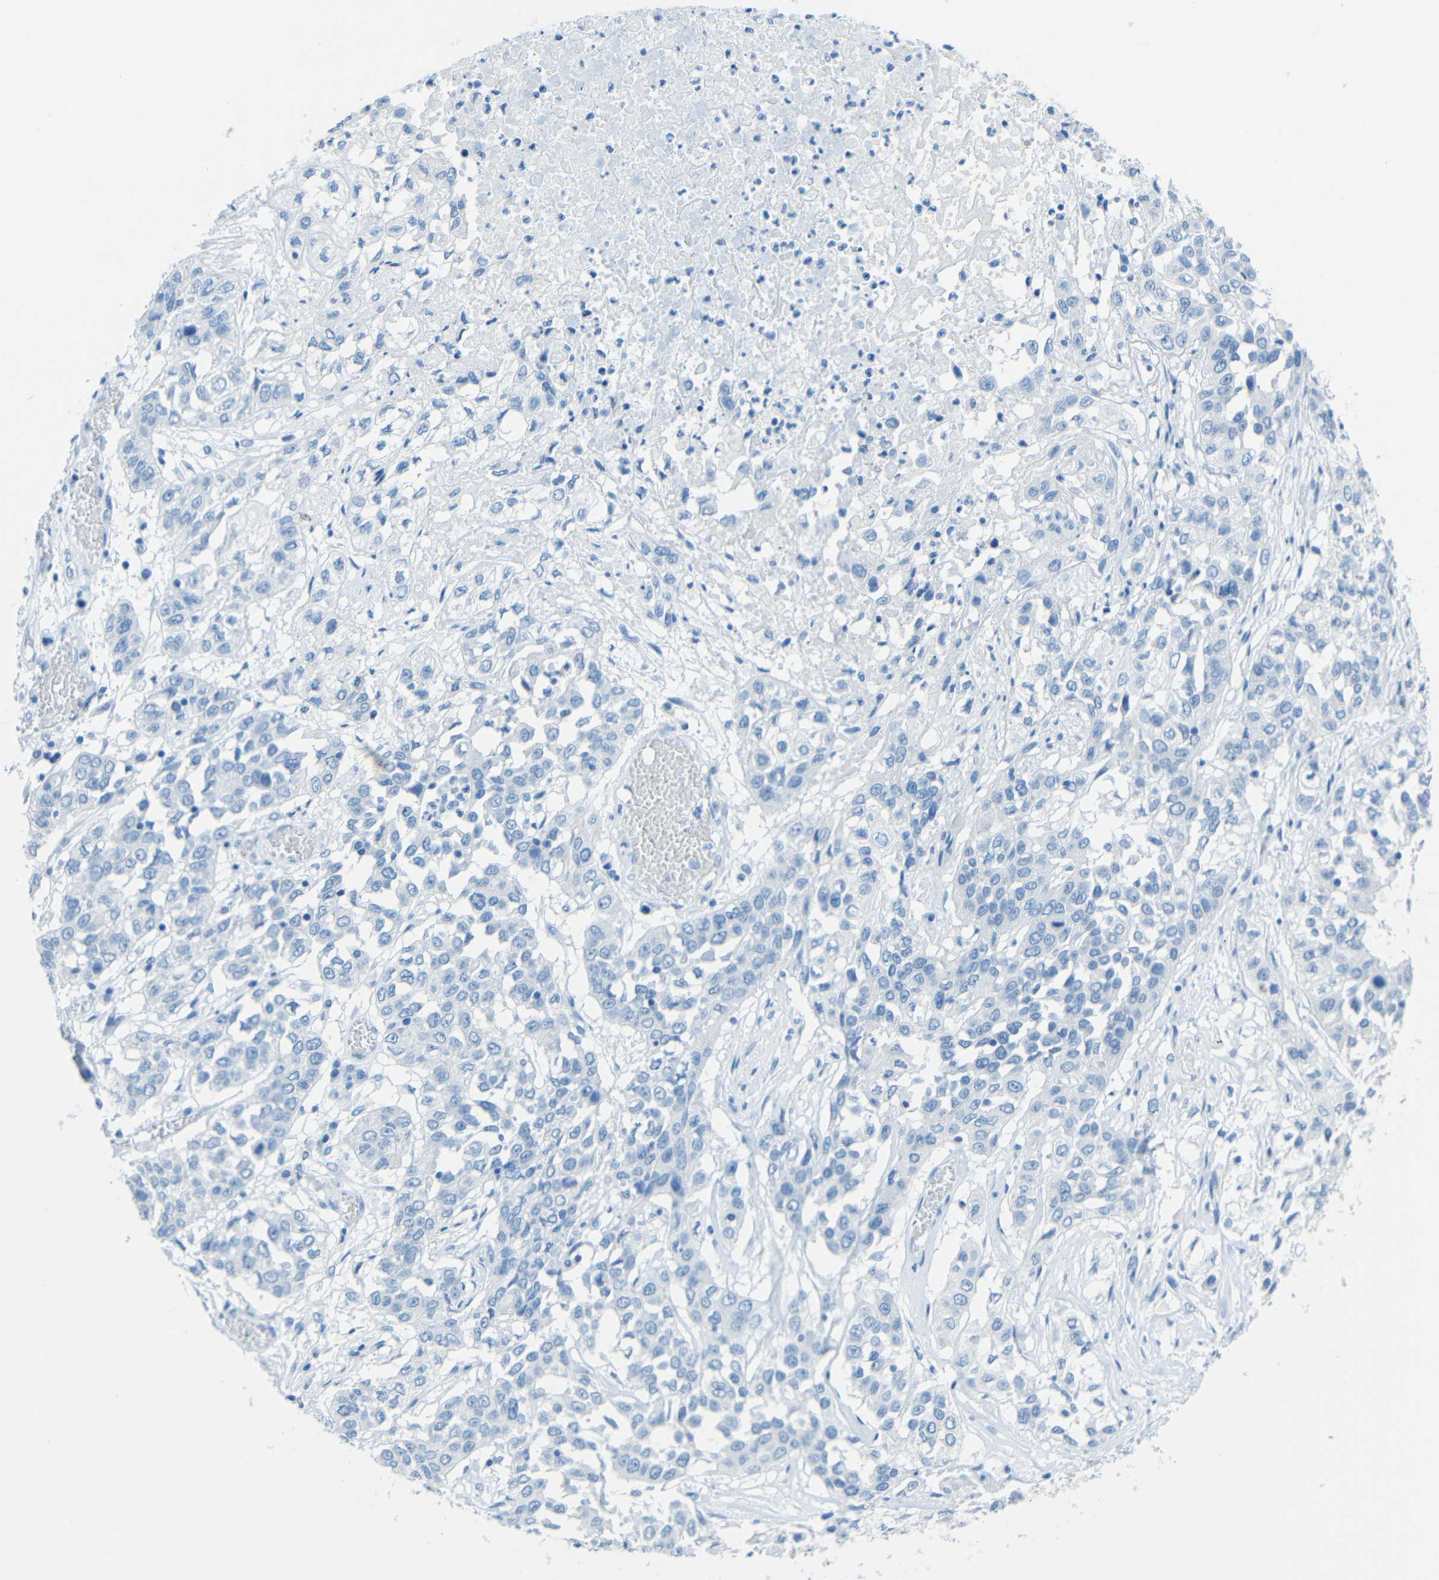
{"staining": {"intensity": "negative", "quantity": "none", "location": "none"}, "tissue": "lung cancer", "cell_type": "Tumor cells", "image_type": "cancer", "snomed": [{"axis": "morphology", "description": "Squamous cell carcinoma, NOS"}, {"axis": "topography", "description": "Lung"}], "caption": "Immunohistochemistry (IHC) of human lung cancer exhibits no staining in tumor cells.", "gene": "TUBB4B", "patient": {"sex": "male", "age": 71}}